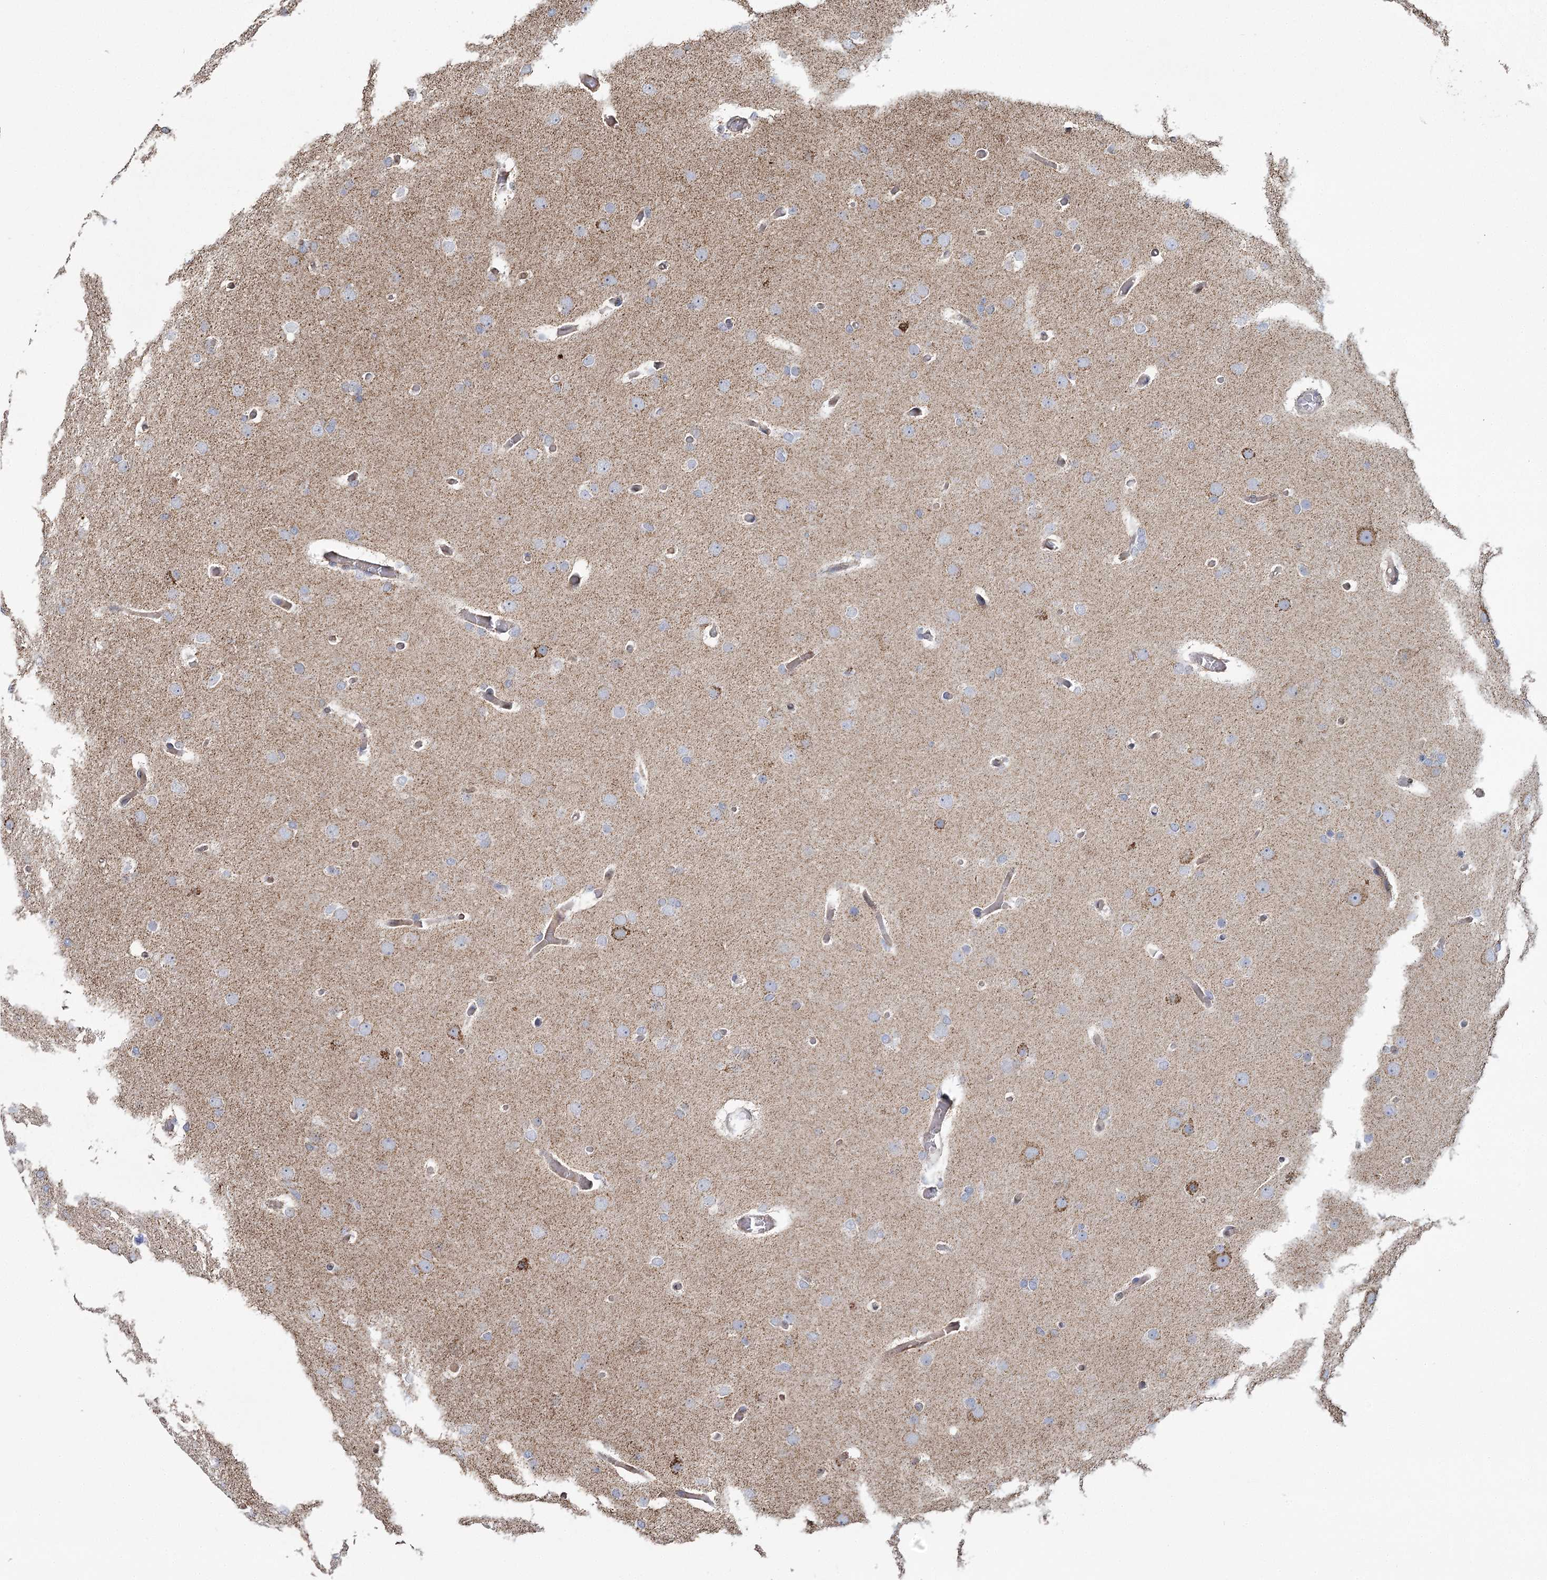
{"staining": {"intensity": "moderate", "quantity": "25%-75%", "location": "cytoplasmic/membranous"}, "tissue": "glioma", "cell_type": "Tumor cells", "image_type": "cancer", "snomed": [{"axis": "morphology", "description": "Glioma, malignant, High grade"}, {"axis": "topography", "description": "Cerebral cortex"}], "caption": "Malignant glioma (high-grade) stained with a brown dye displays moderate cytoplasmic/membranous positive expression in about 25%-75% of tumor cells.", "gene": "RANBP3L", "patient": {"sex": "female", "age": 36}}